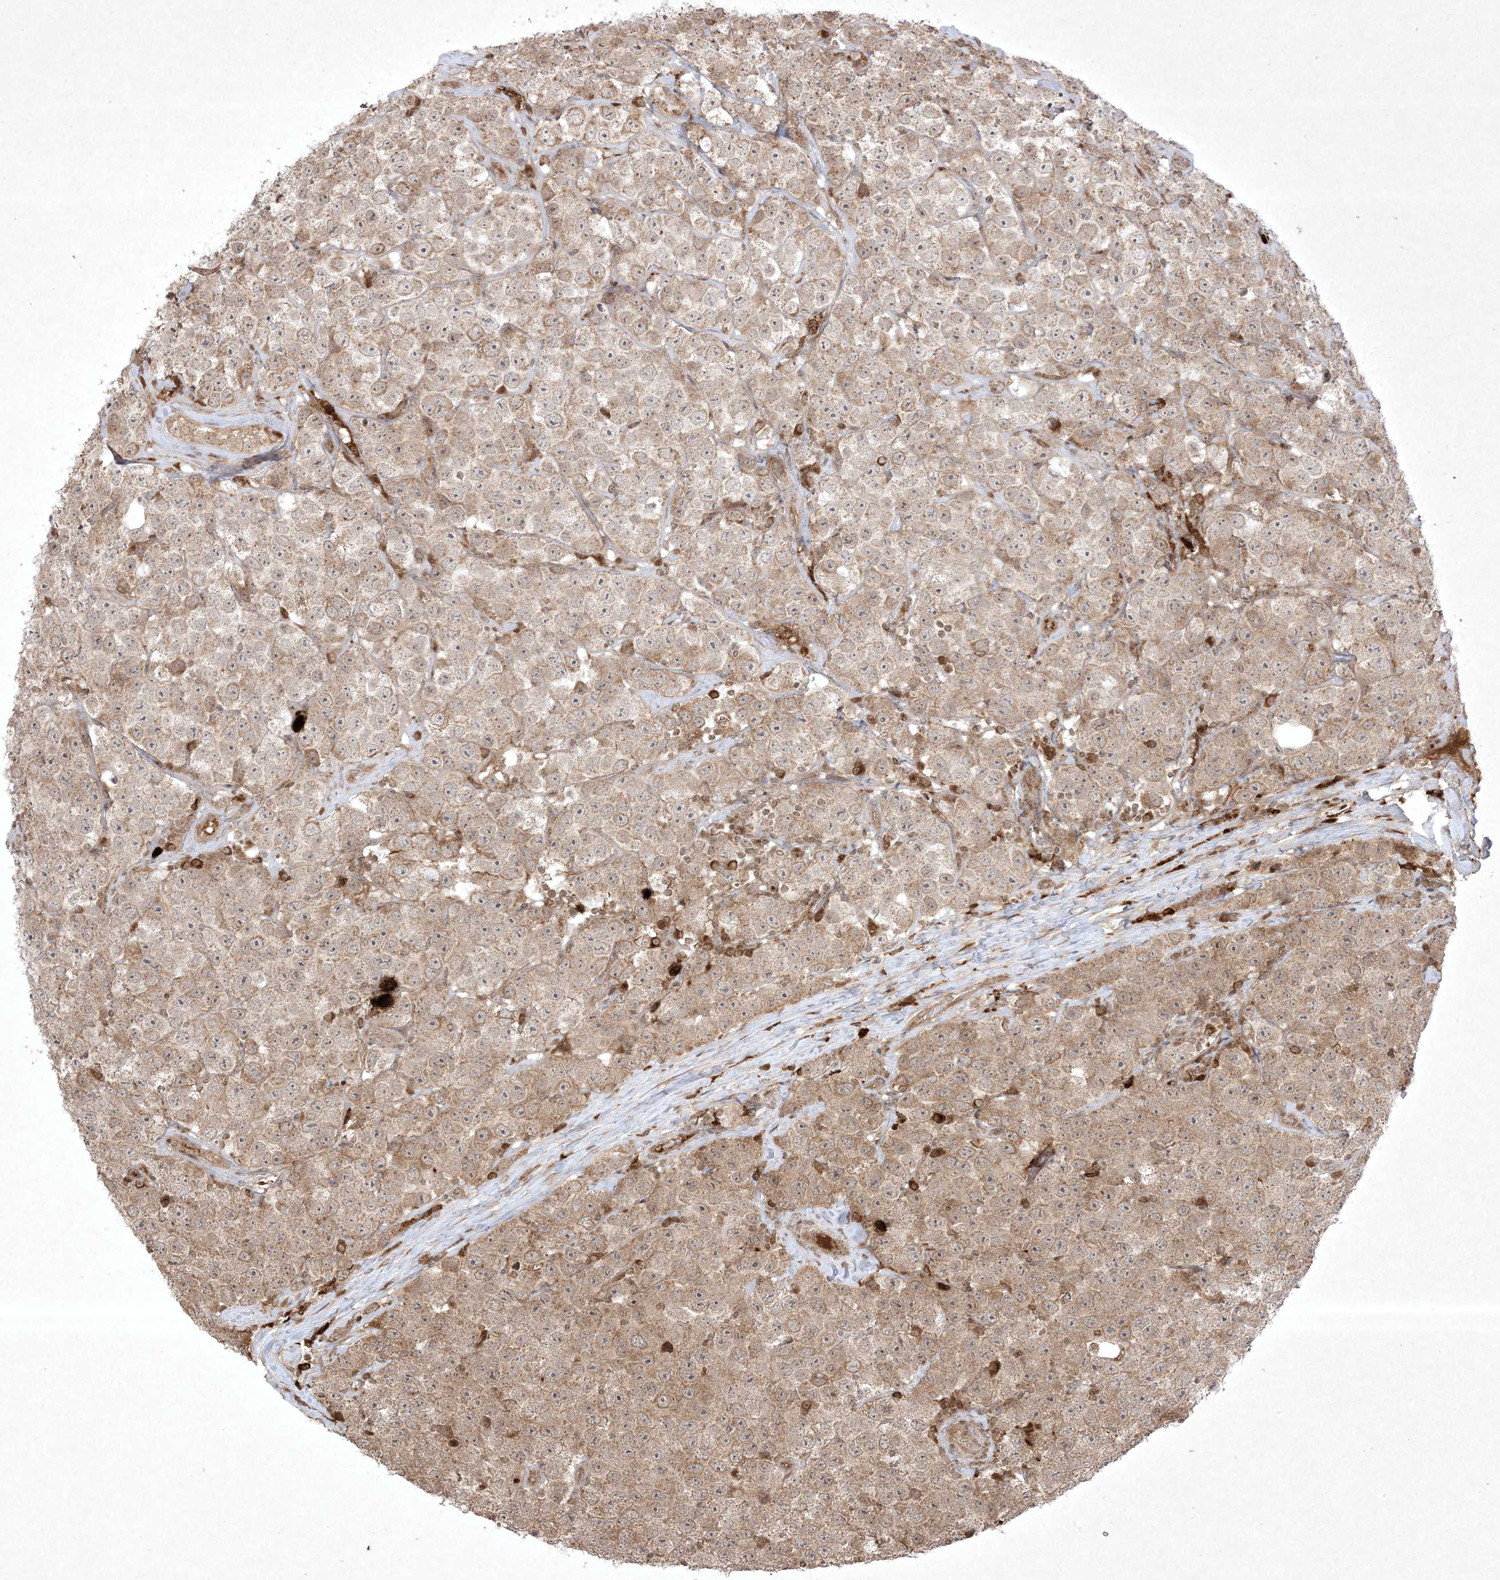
{"staining": {"intensity": "weak", "quantity": ">75%", "location": "cytoplasmic/membranous"}, "tissue": "testis cancer", "cell_type": "Tumor cells", "image_type": "cancer", "snomed": [{"axis": "morphology", "description": "Seminoma, NOS"}, {"axis": "topography", "description": "Testis"}], "caption": "Protein staining by IHC demonstrates weak cytoplasmic/membranous expression in about >75% of tumor cells in testis cancer (seminoma). The staining was performed using DAB (3,3'-diaminobenzidine) to visualize the protein expression in brown, while the nuclei were stained in blue with hematoxylin (Magnification: 20x).", "gene": "PTK6", "patient": {"sex": "male", "age": 28}}